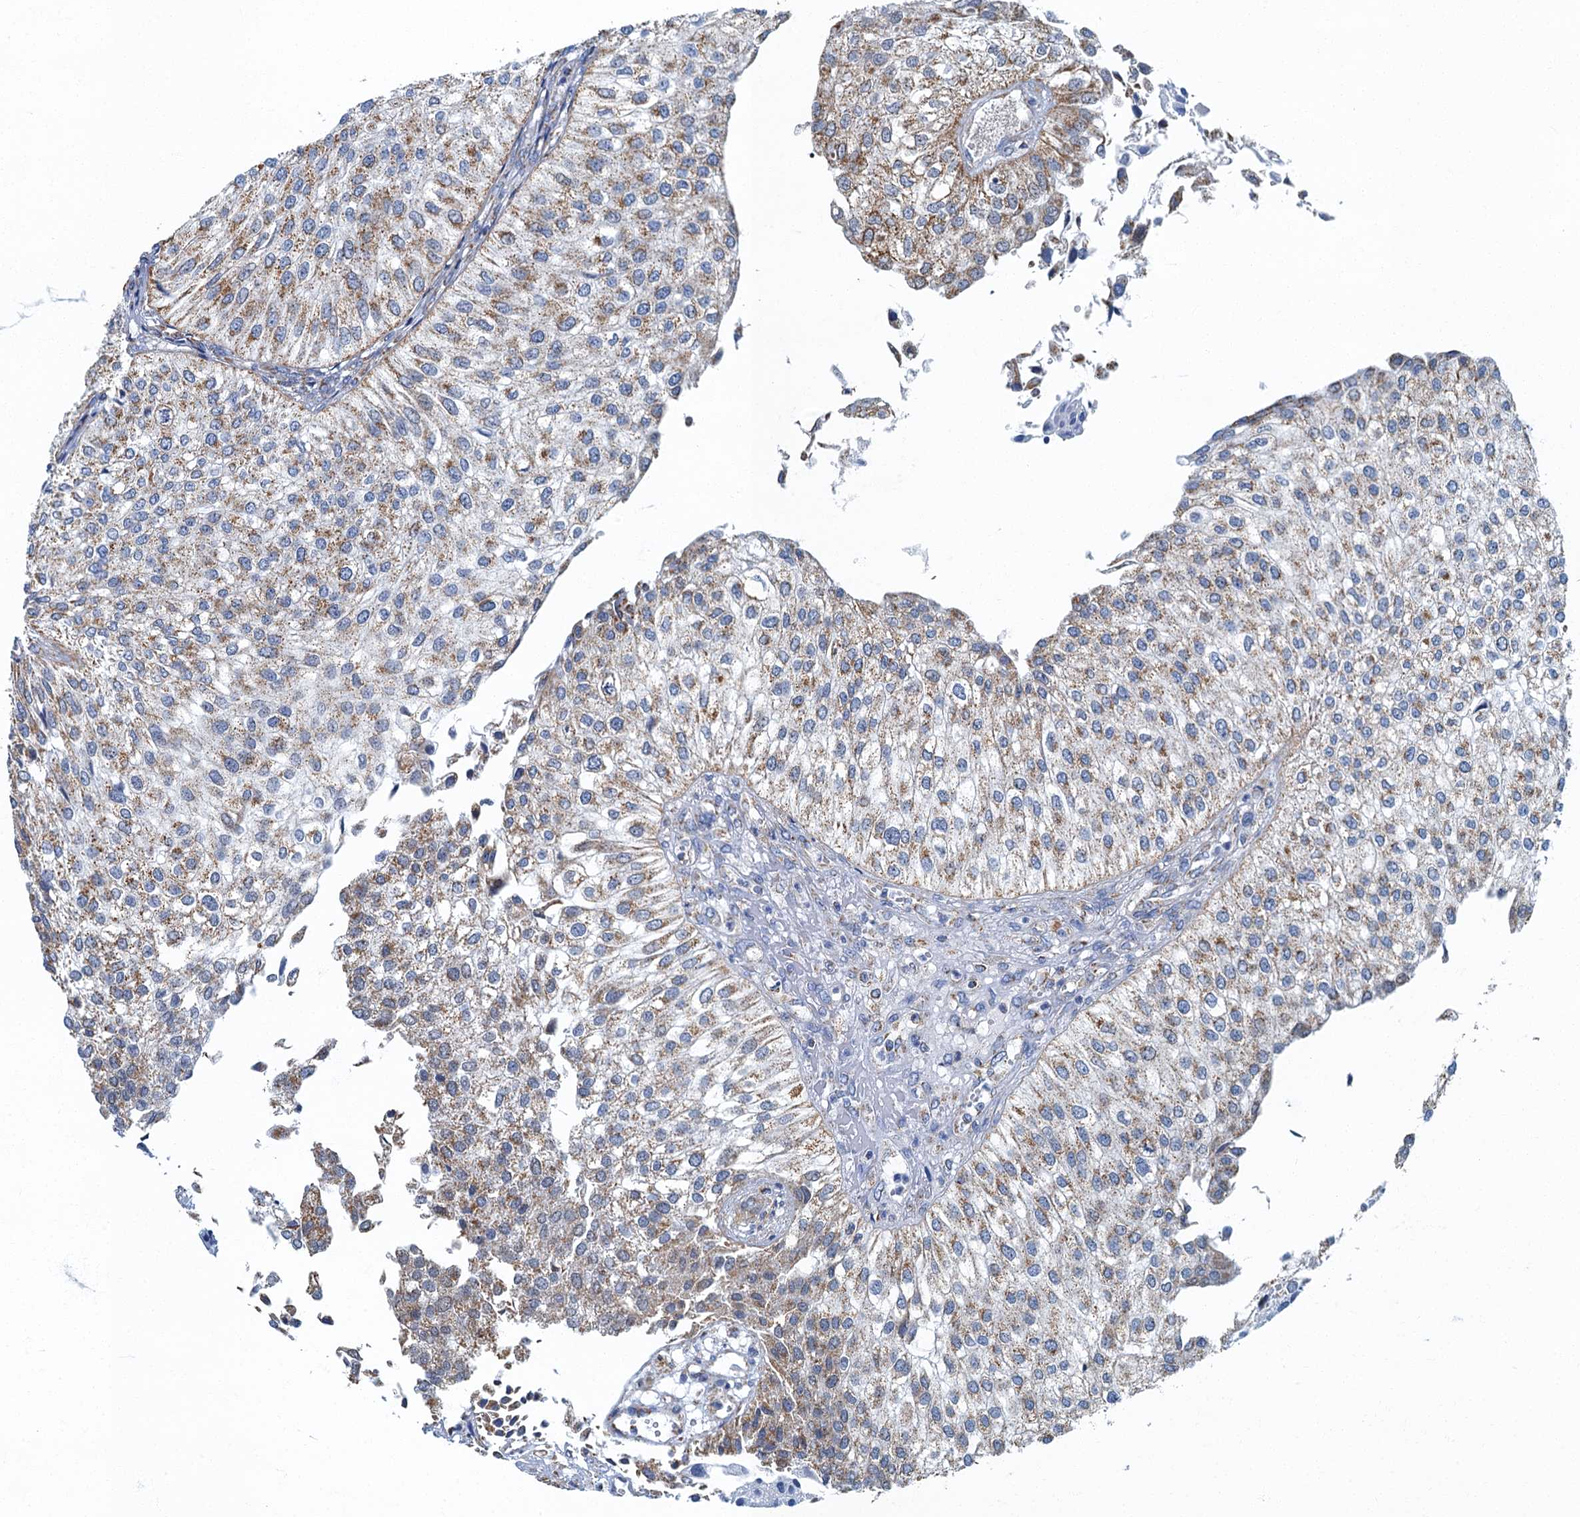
{"staining": {"intensity": "moderate", "quantity": "25%-75%", "location": "cytoplasmic/membranous"}, "tissue": "urothelial cancer", "cell_type": "Tumor cells", "image_type": "cancer", "snomed": [{"axis": "morphology", "description": "Urothelial carcinoma, Low grade"}, {"axis": "topography", "description": "Urinary bladder"}], "caption": "A histopathology image of low-grade urothelial carcinoma stained for a protein reveals moderate cytoplasmic/membranous brown staining in tumor cells.", "gene": "RAD9B", "patient": {"sex": "female", "age": 89}}